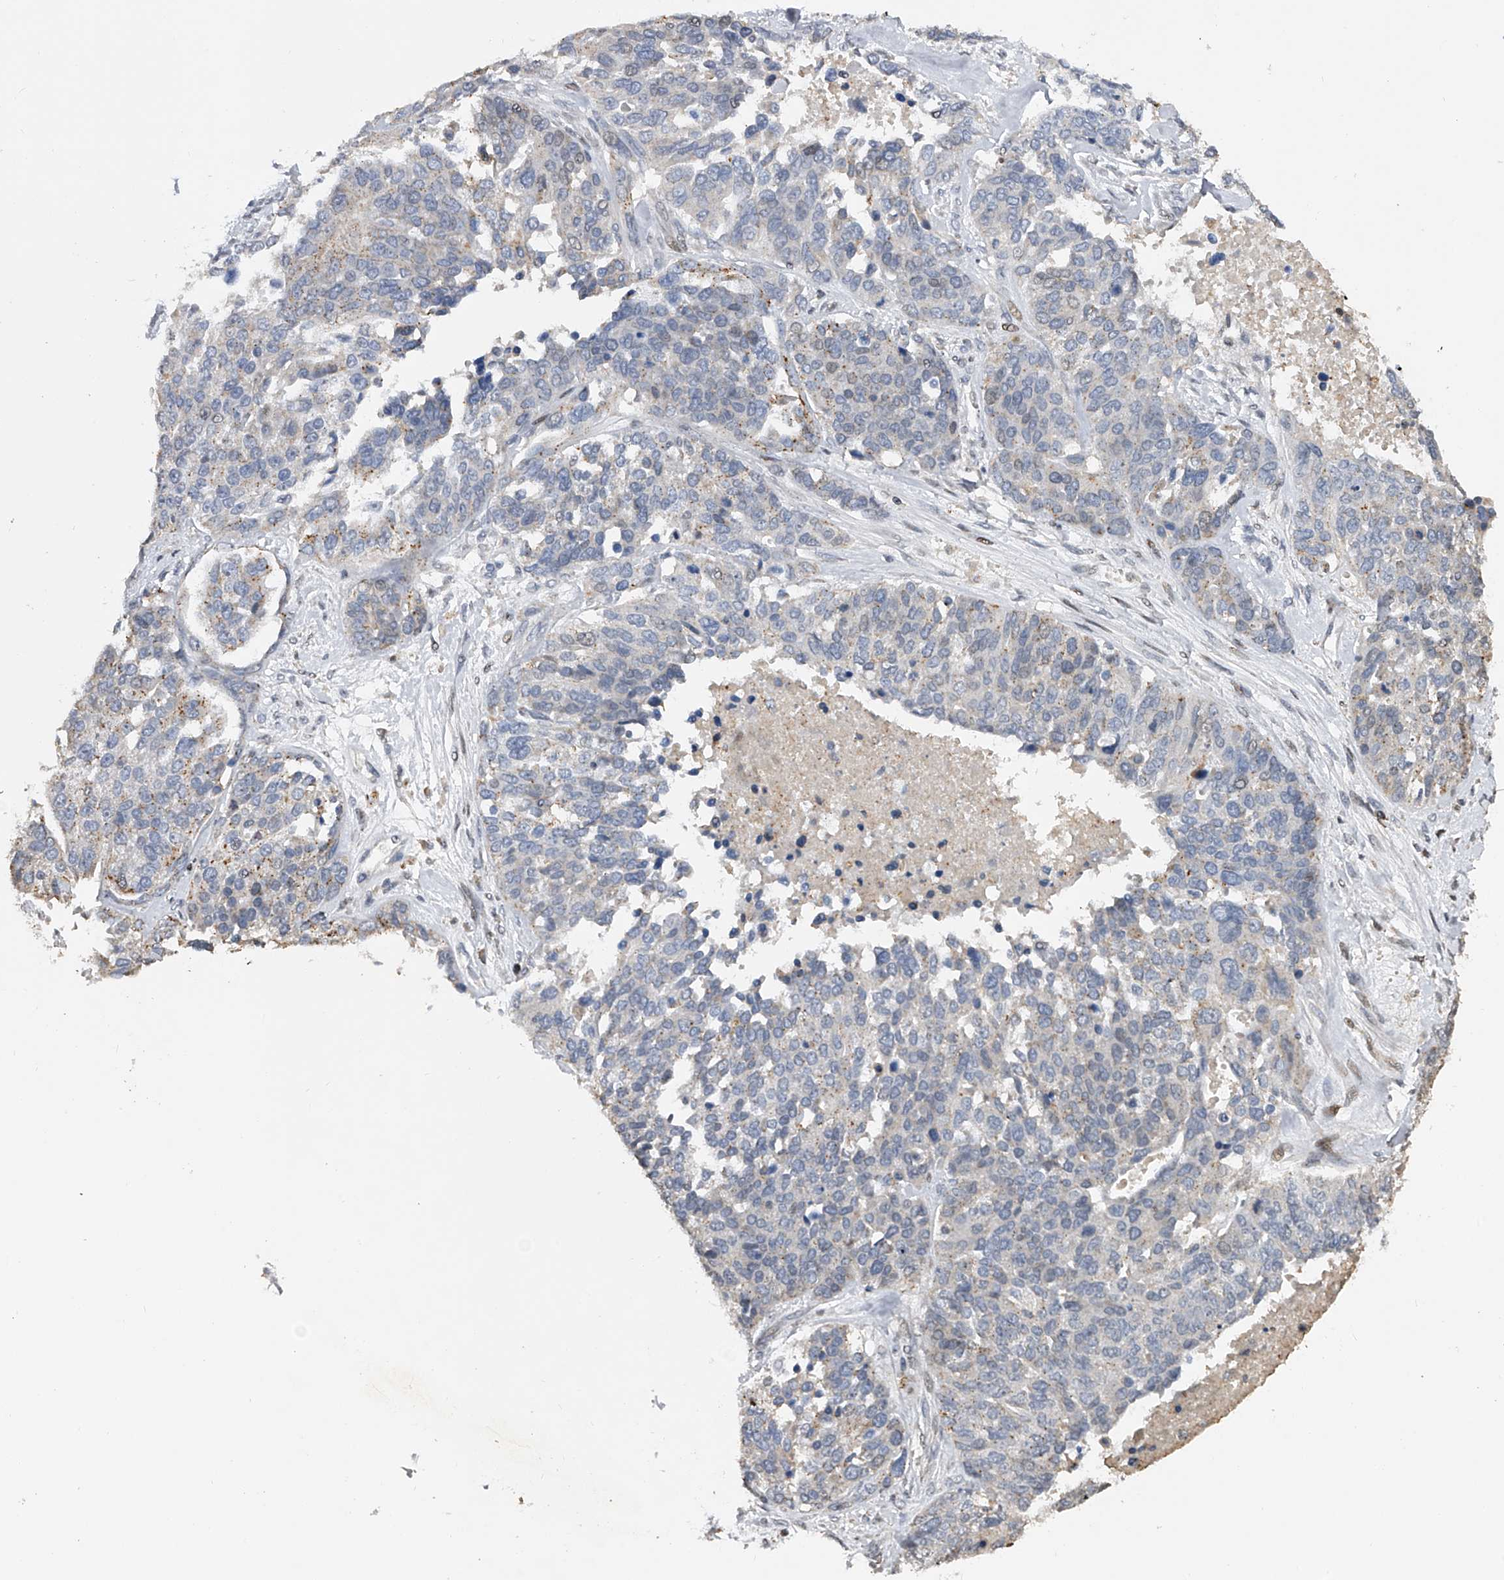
{"staining": {"intensity": "negative", "quantity": "none", "location": "none"}, "tissue": "ovarian cancer", "cell_type": "Tumor cells", "image_type": "cancer", "snomed": [{"axis": "morphology", "description": "Cystadenocarcinoma, serous, NOS"}, {"axis": "topography", "description": "Ovary"}], "caption": "A high-resolution micrograph shows immunohistochemistry (IHC) staining of serous cystadenocarcinoma (ovarian), which reveals no significant expression in tumor cells.", "gene": "RWDD2A", "patient": {"sex": "female", "age": 44}}